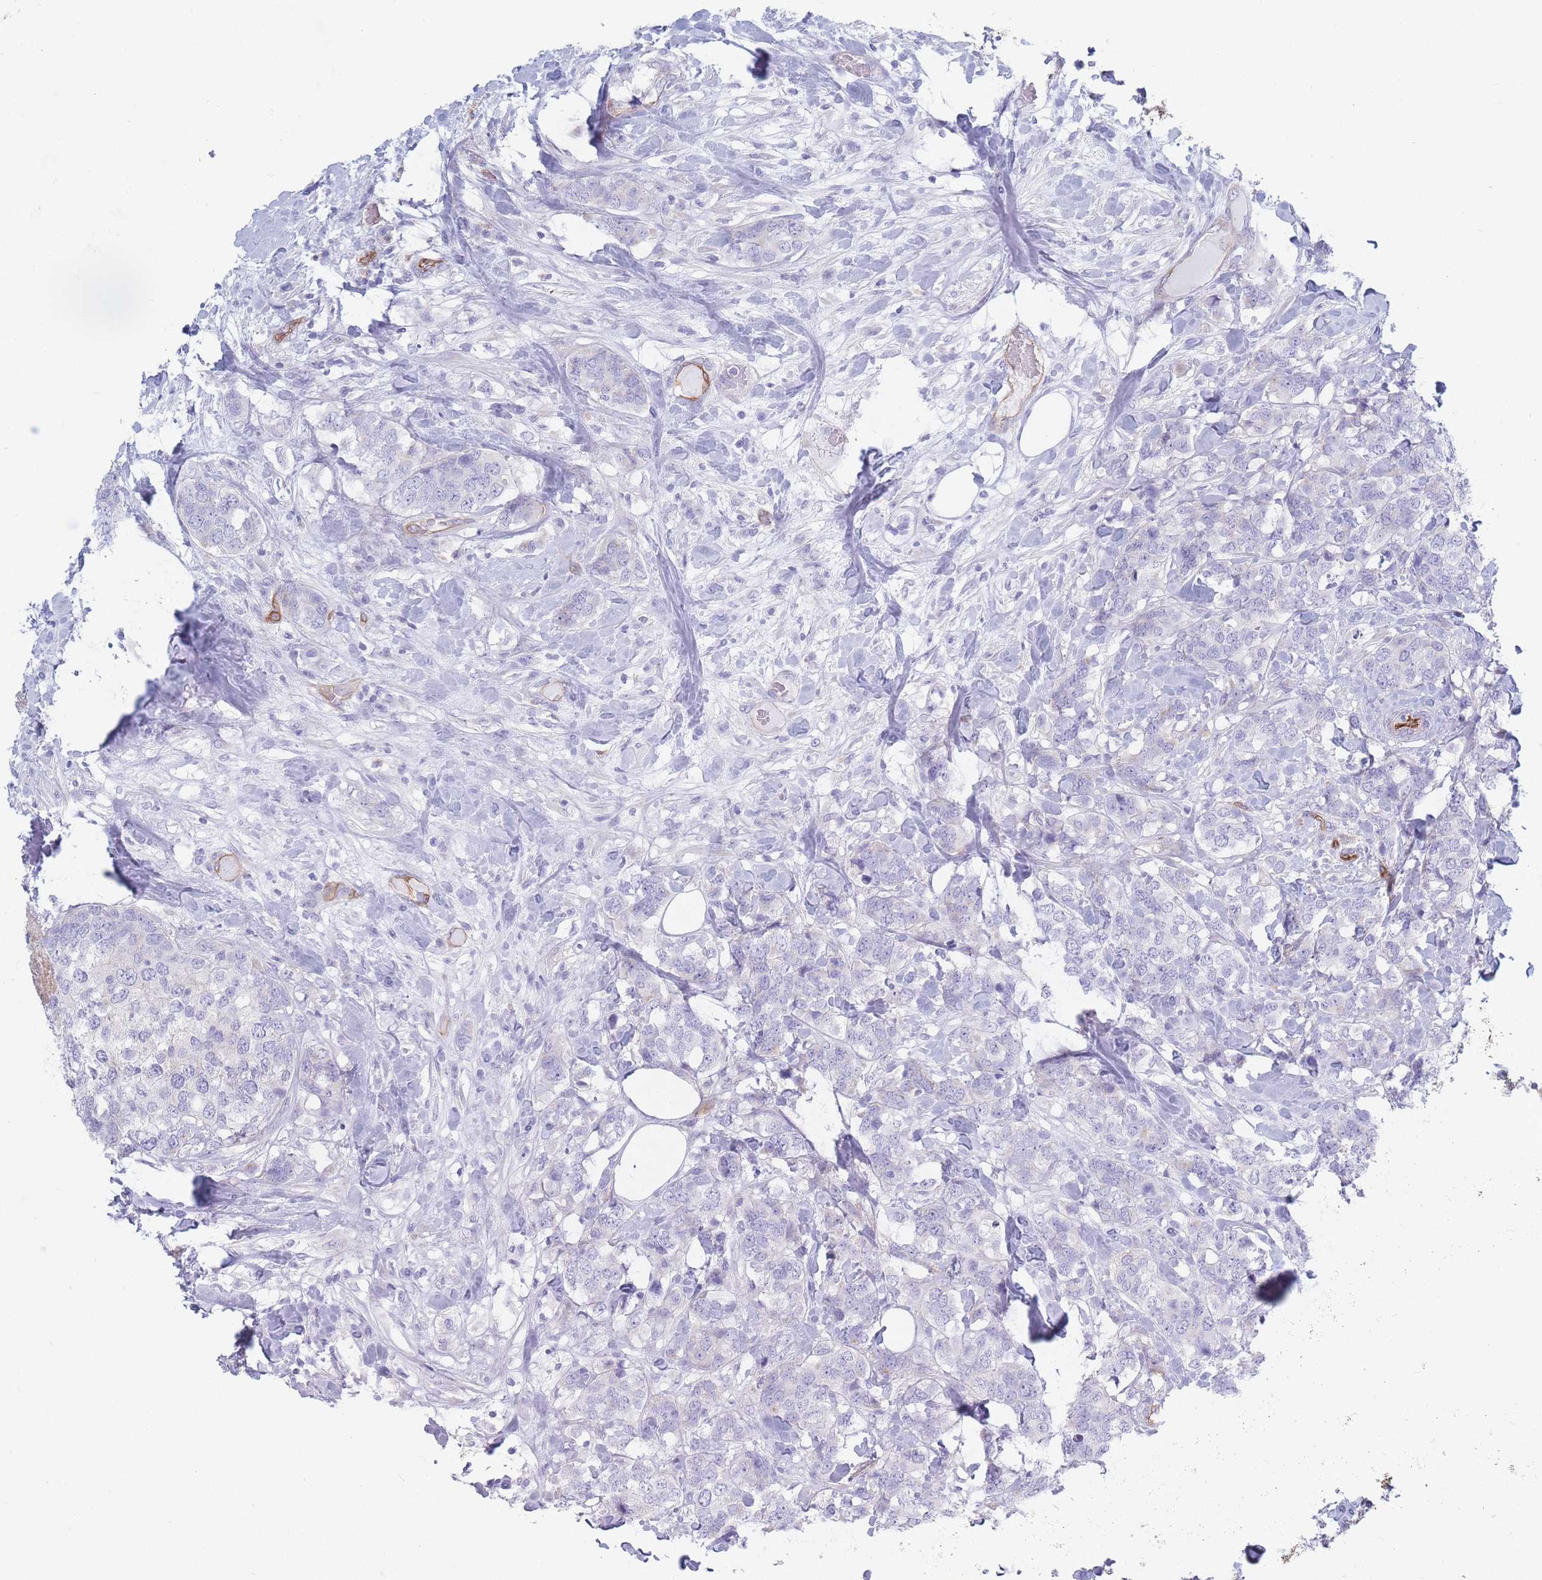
{"staining": {"intensity": "negative", "quantity": "none", "location": "none"}, "tissue": "breast cancer", "cell_type": "Tumor cells", "image_type": "cancer", "snomed": [{"axis": "morphology", "description": "Lobular carcinoma"}, {"axis": "topography", "description": "Breast"}], "caption": "Immunohistochemistry photomicrograph of breast lobular carcinoma stained for a protein (brown), which displays no expression in tumor cells.", "gene": "PLPP1", "patient": {"sex": "female", "age": 59}}